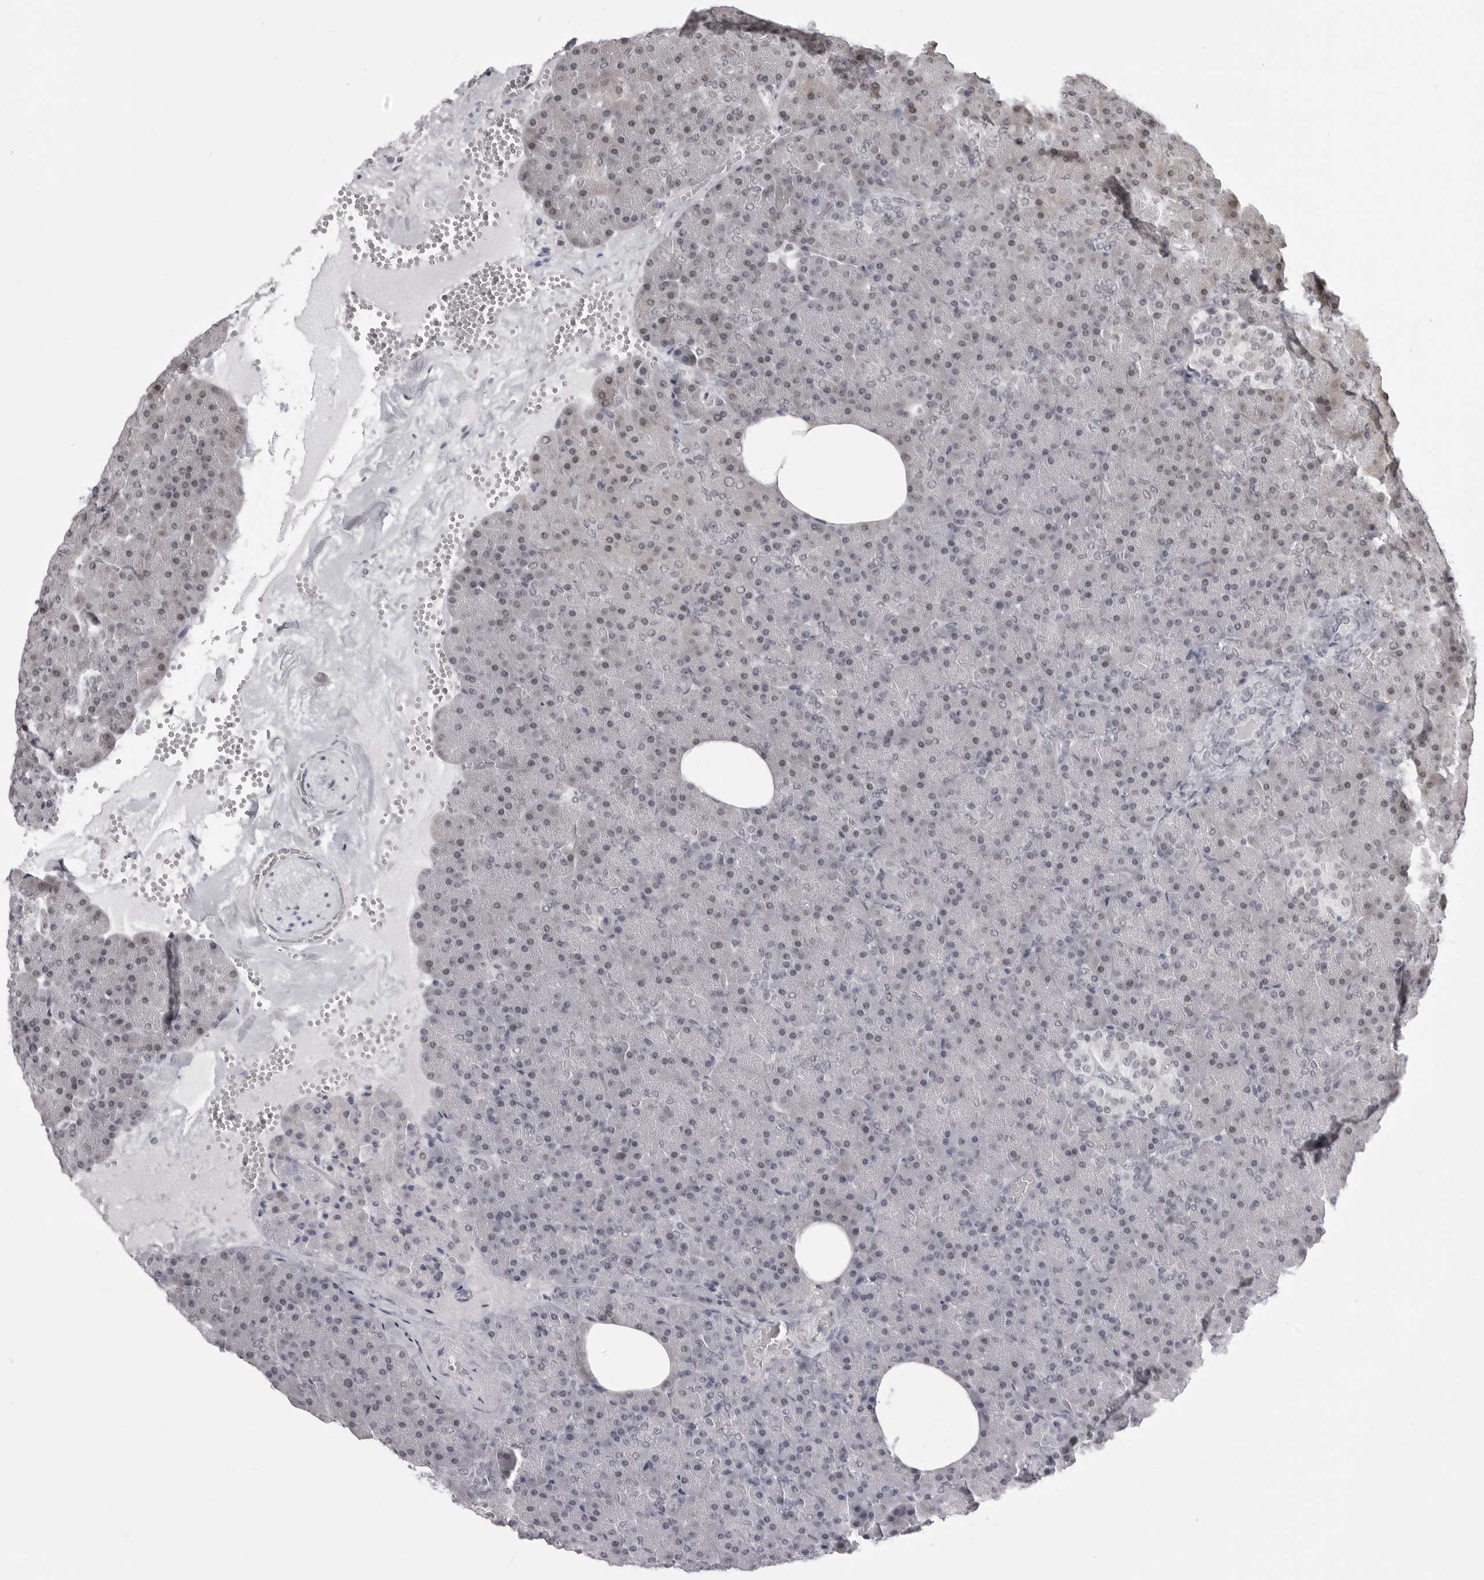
{"staining": {"intensity": "negative", "quantity": "none", "location": "none"}, "tissue": "pancreas", "cell_type": "Exocrine glandular cells", "image_type": "normal", "snomed": [{"axis": "morphology", "description": "Normal tissue, NOS"}, {"axis": "morphology", "description": "Carcinoid, malignant, NOS"}, {"axis": "topography", "description": "Pancreas"}], "caption": "IHC of benign human pancreas shows no staining in exocrine glandular cells. (DAB IHC, high magnification).", "gene": "PHF3", "patient": {"sex": "female", "age": 35}}